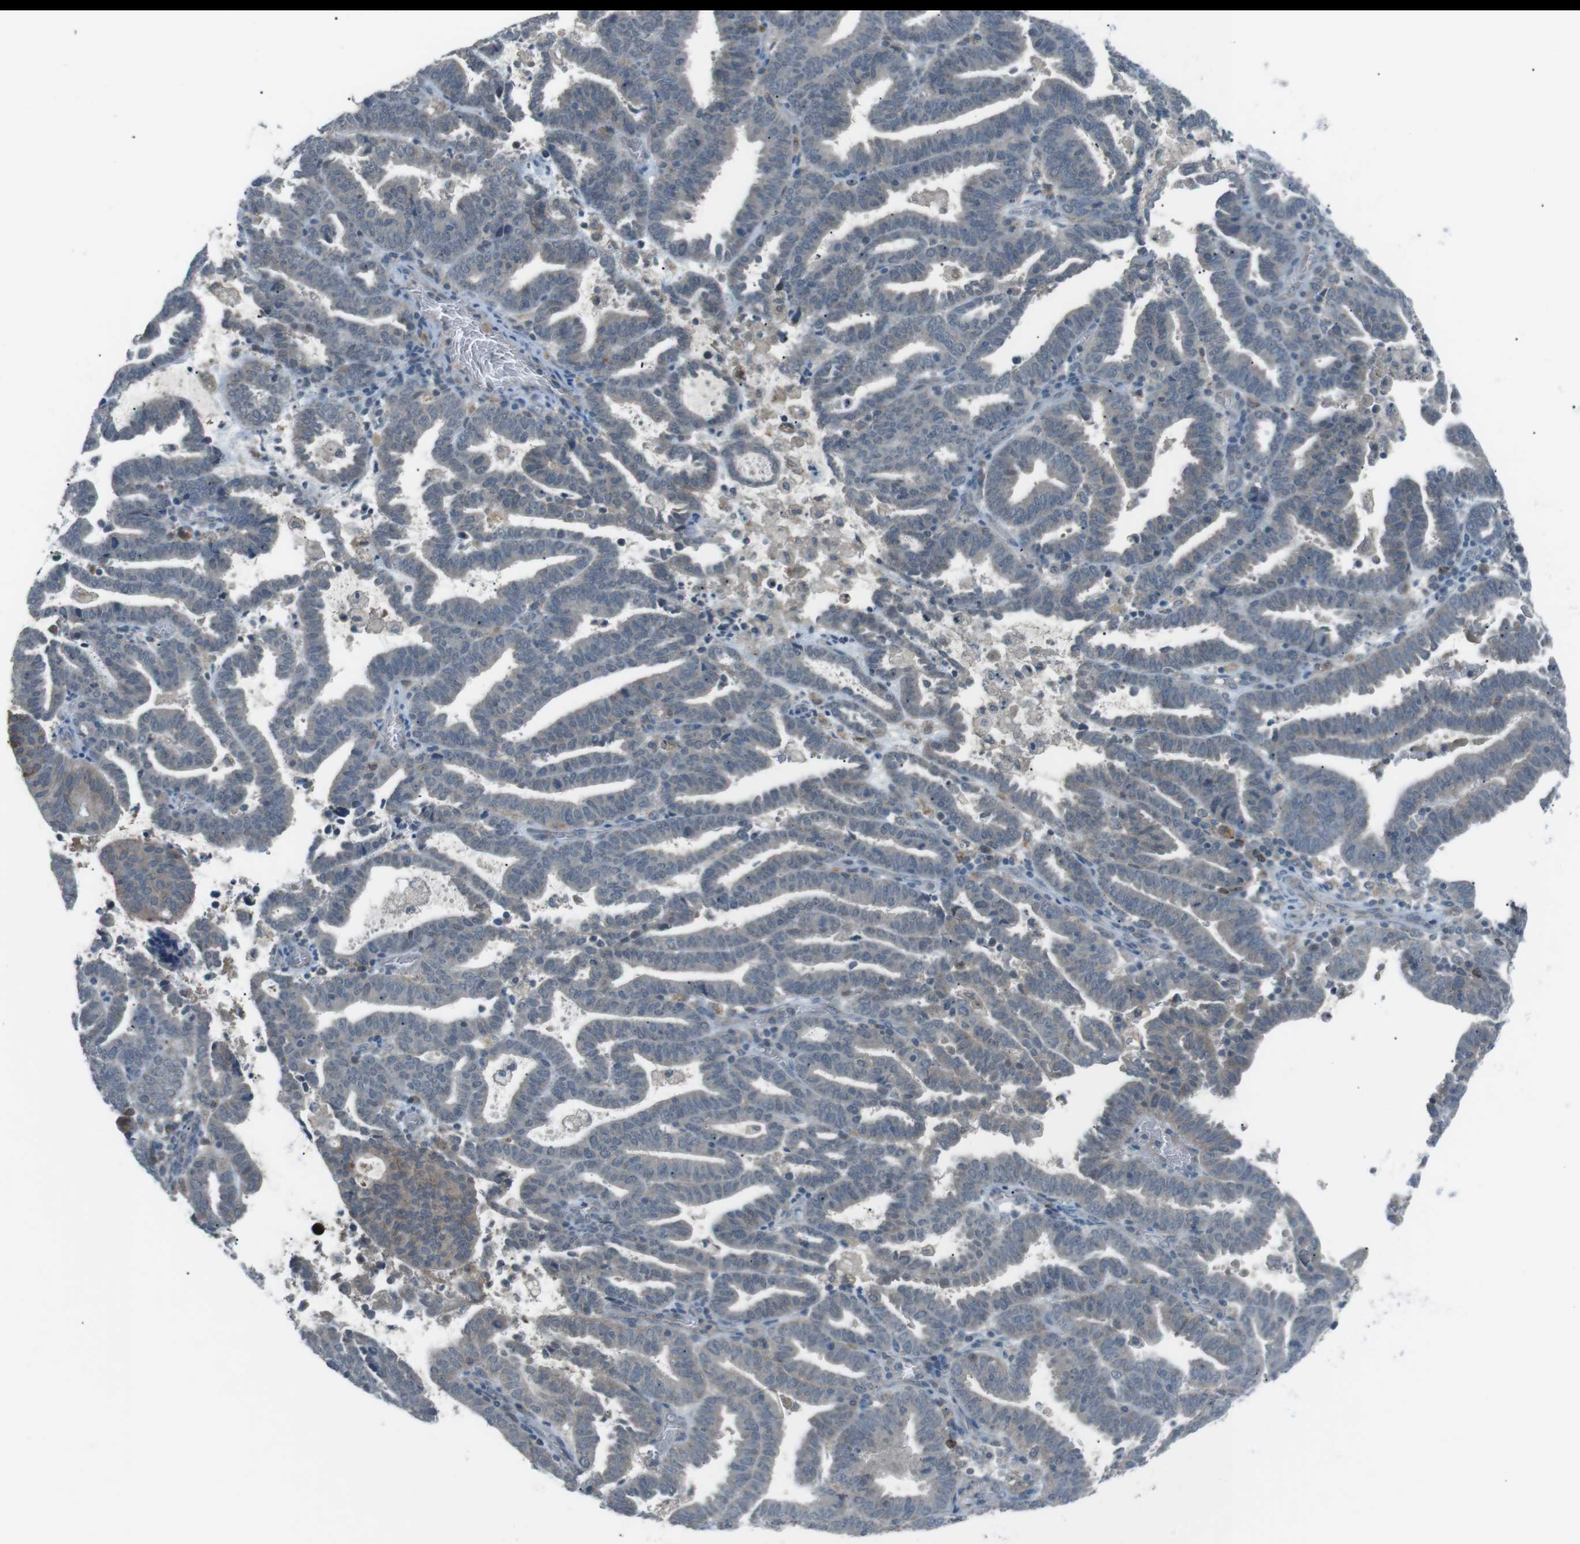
{"staining": {"intensity": "negative", "quantity": "none", "location": "none"}, "tissue": "endometrial cancer", "cell_type": "Tumor cells", "image_type": "cancer", "snomed": [{"axis": "morphology", "description": "Adenocarcinoma, NOS"}, {"axis": "topography", "description": "Uterus"}], "caption": "Endometrial cancer (adenocarcinoma) stained for a protein using IHC shows no expression tumor cells.", "gene": "FCRLA", "patient": {"sex": "female", "age": 83}}